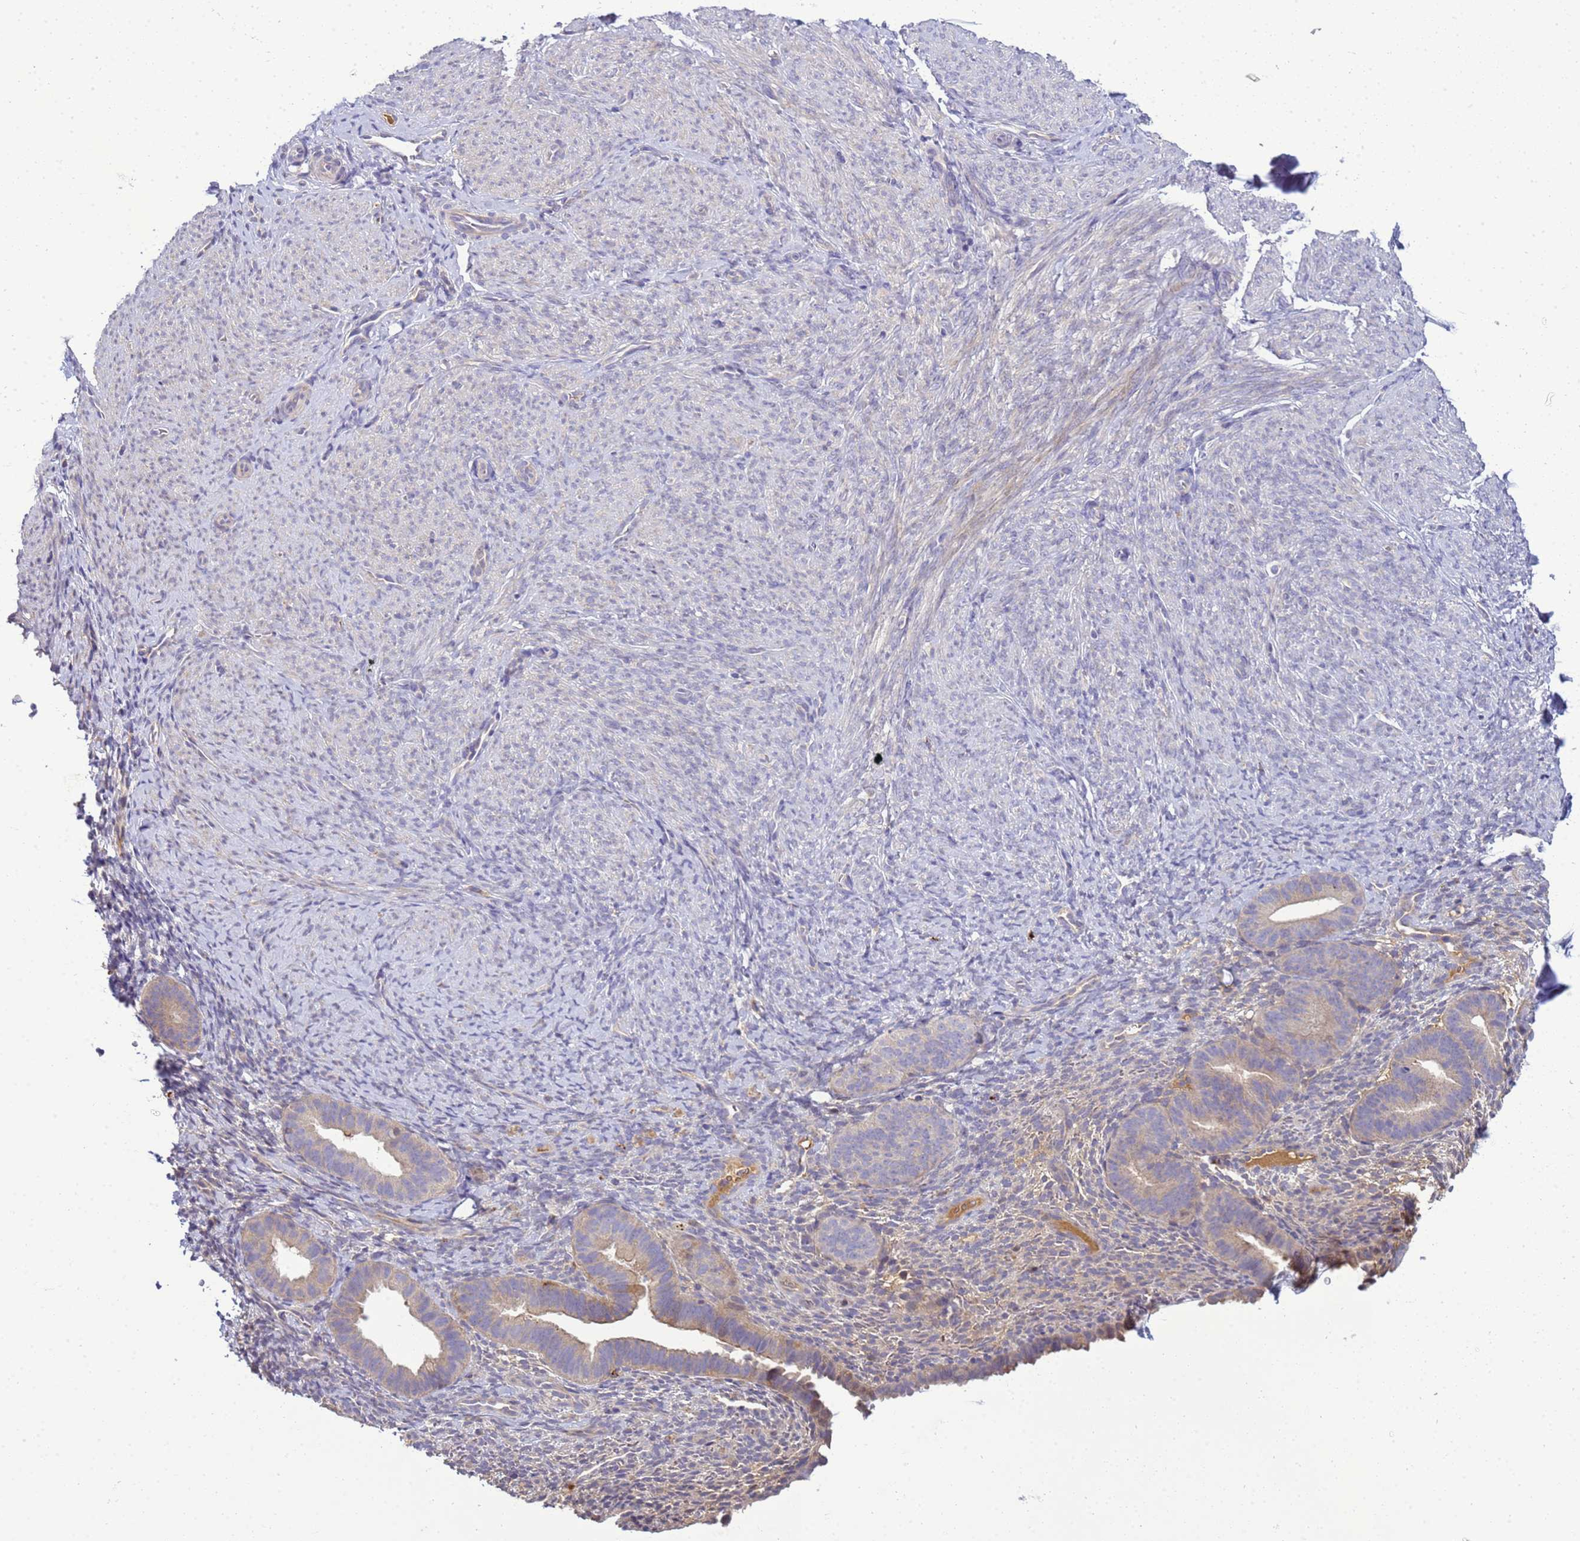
{"staining": {"intensity": "negative", "quantity": "none", "location": "none"}, "tissue": "endometrium", "cell_type": "Cells in endometrial stroma", "image_type": "normal", "snomed": [{"axis": "morphology", "description": "Normal tissue, NOS"}, {"axis": "topography", "description": "Endometrium"}], "caption": "High magnification brightfield microscopy of unremarkable endometrium stained with DAB (brown) and counterstained with hematoxylin (blue): cells in endometrial stroma show no significant staining.", "gene": "TMEM74B", "patient": {"sex": "female", "age": 65}}